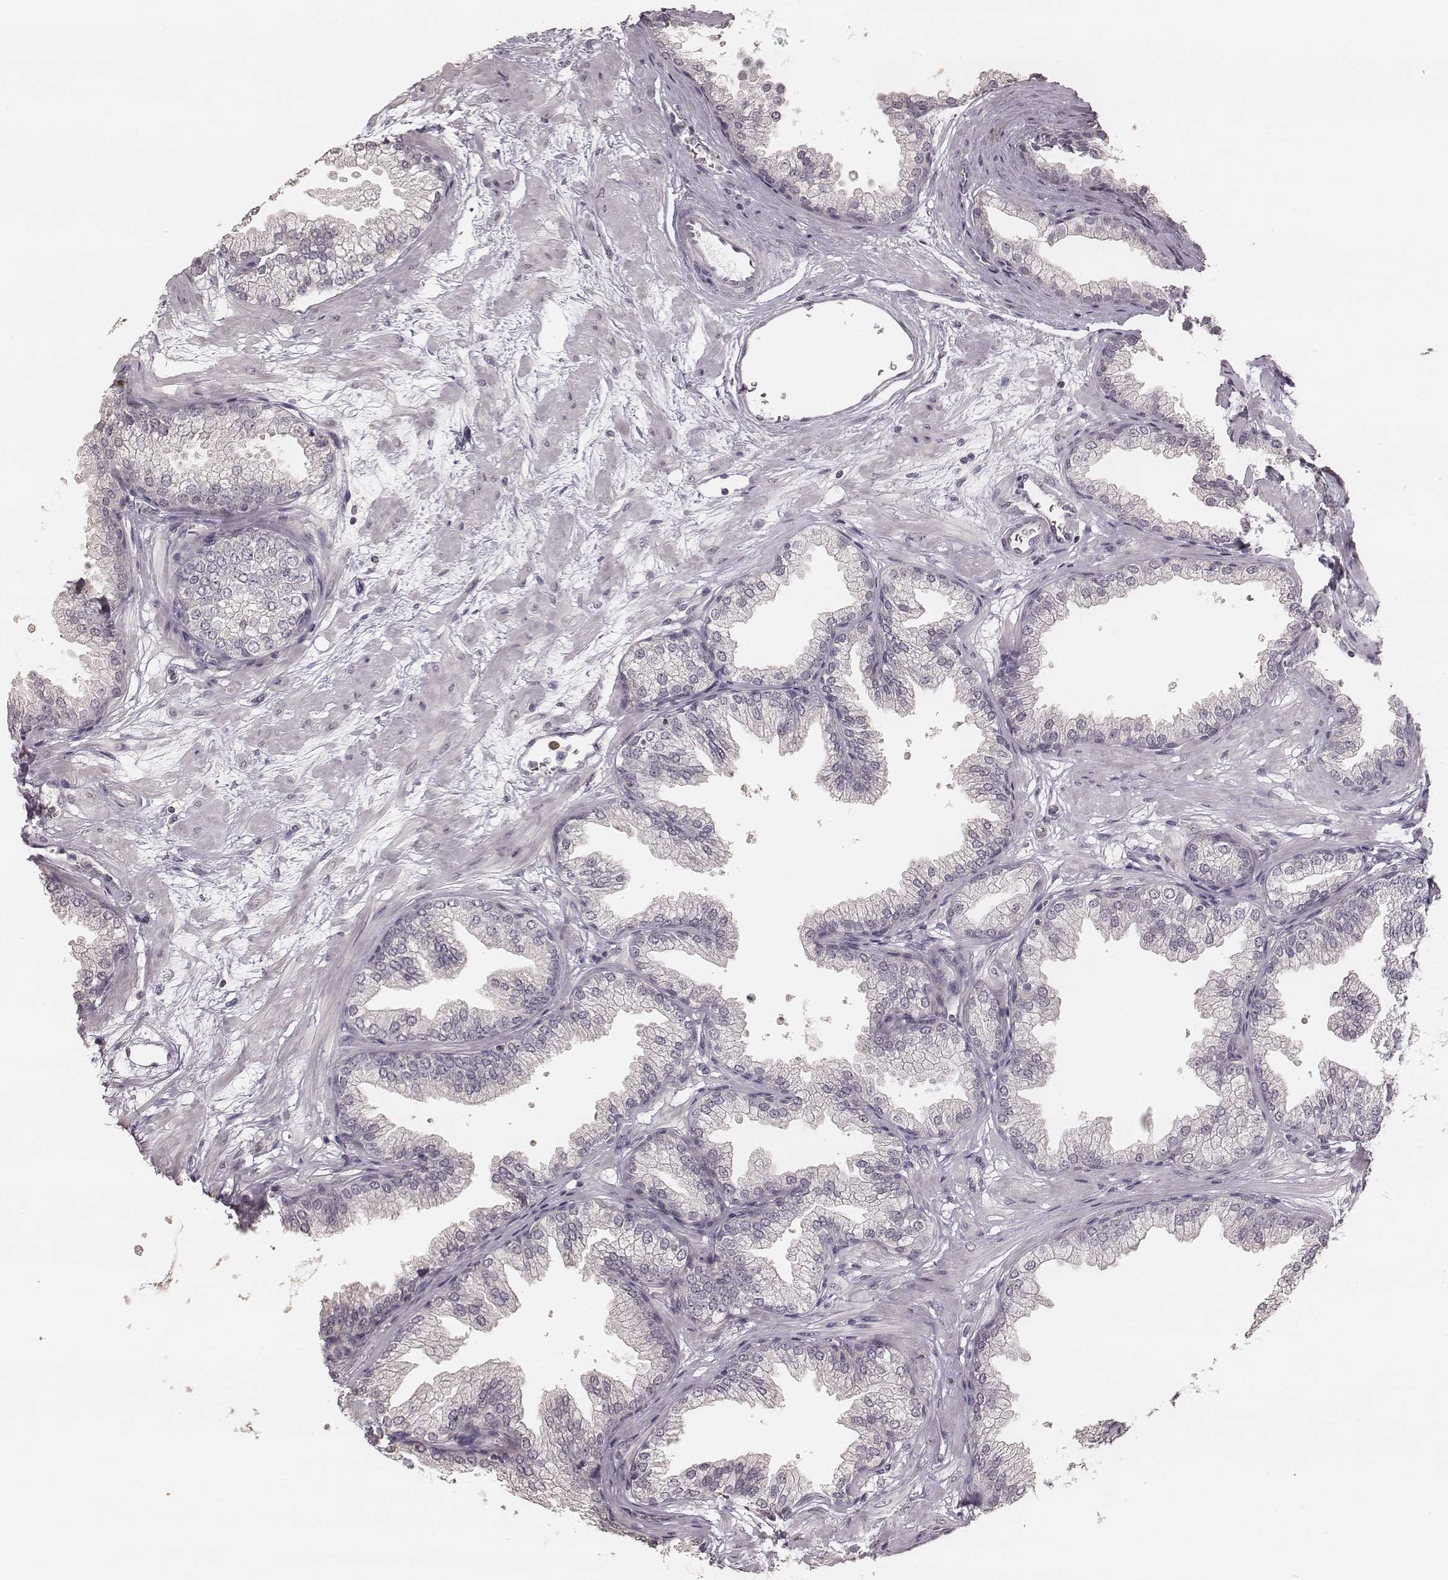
{"staining": {"intensity": "negative", "quantity": "none", "location": "none"}, "tissue": "prostate", "cell_type": "Glandular cells", "image_type": "normal", "snomed": [{"axis": "morphology", "description": "Normal tissue, NOS"}, {"axis": "topography", "description": "Prostate"}], "caption": "The micrograph demonstrates no significant positivity in glandular cells of prostate. (Brightfield microscopy of DAB immunohistochemistry (IHC) at high magnification).", "gene": "LY6K", "patient": {"sex": "male", "age": 37}}